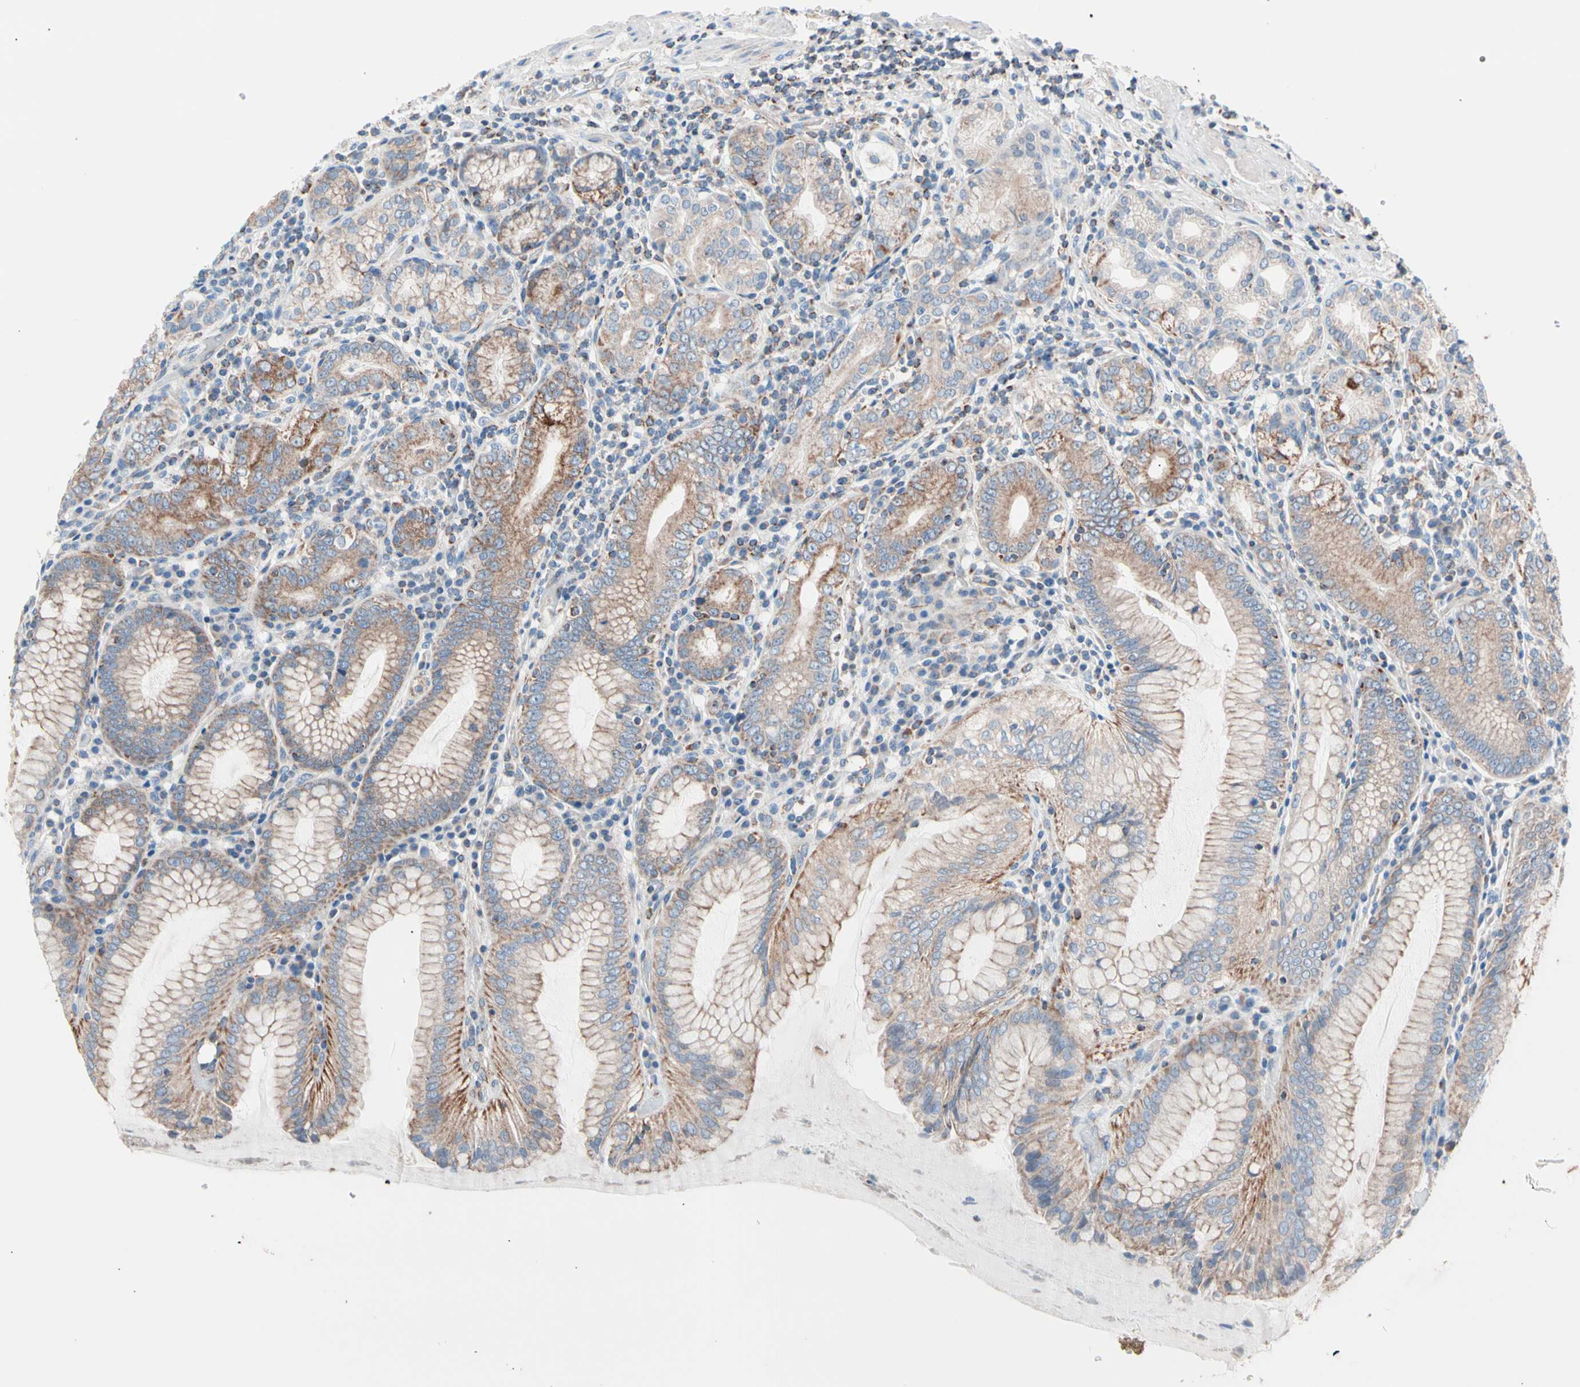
{"staining": {"intensity": "strong", "quantity": "<25%", "location": "cytoplasmic/membranous"}, "tissue": "stomach", "cell_type": "Glandular cells", "image_type": "normal", "snomed": [{"axis": "morphology", "description": "Normal tissue, NOS"}, {"axis": "topography", "description": "Stomach, lower"}], "caption": "DAB immunohistochemical staining of benign human stomach demonstrates strong cytoplasmic/membranous protein expression in approximately <25% of glandular cells.", "gene": "HK1", "patient": {"sex": "female", "age": 76}}